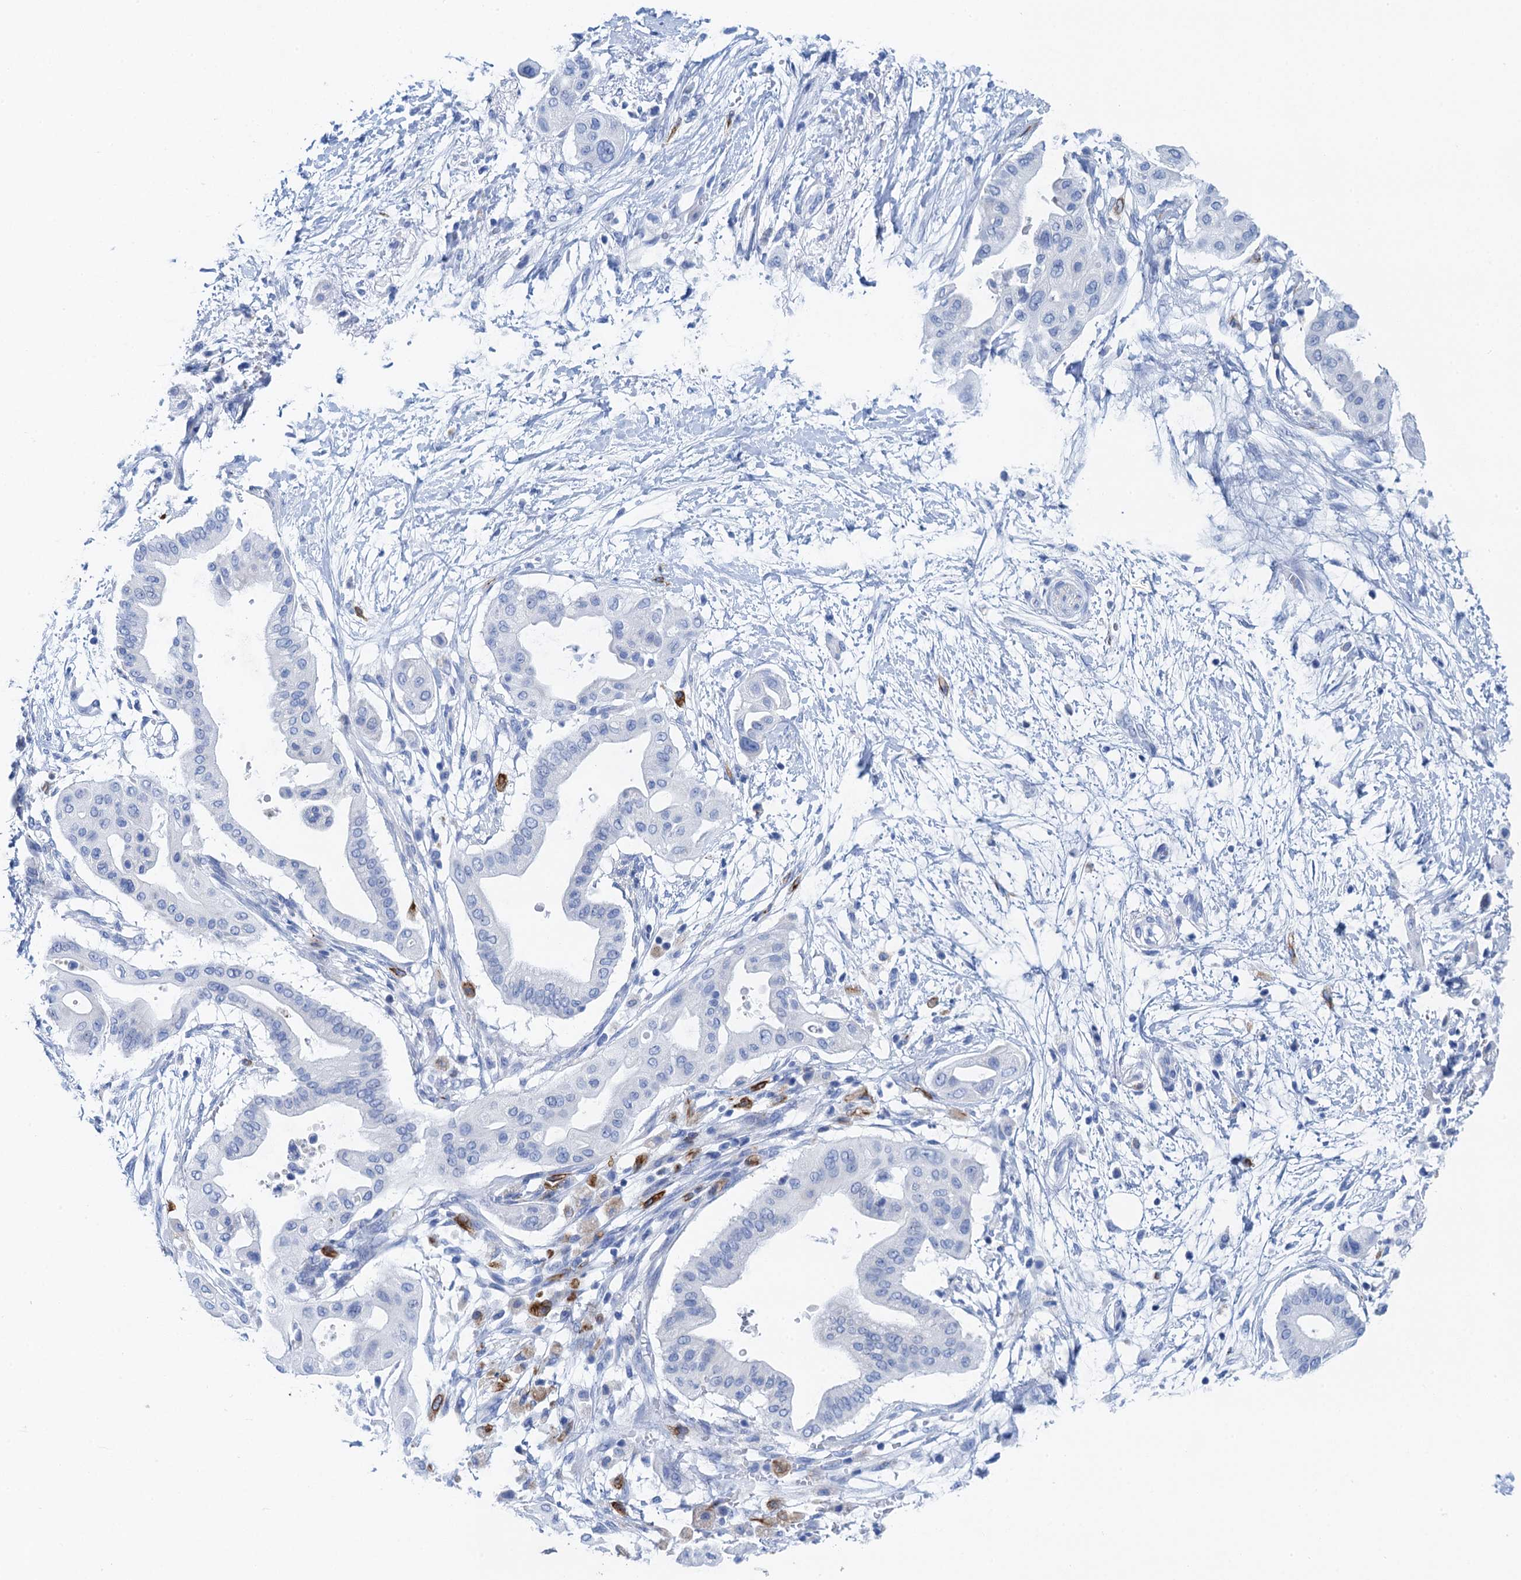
{"staining": {"intensity": "negative", "quantity": "none", "location": "none"}, "tissue": "pancreatic cancer", "cell_type": "Tumor cells", "image_type": "cancer", "snomed": [{"axis": "morphology", "description": "Adenocarcinoma, NOS"}, {"axis": "topography", "description": "Pancreas"}], "caption": "This is a image of immunohistochemistry staining of pancreatic cancer, which shows no staining in tumor cells. (DAB IHC visualized using brightfield microscopy, high magnification).", "gene": "NLRP10", "patient": {"sex": "male", "age": 68}}